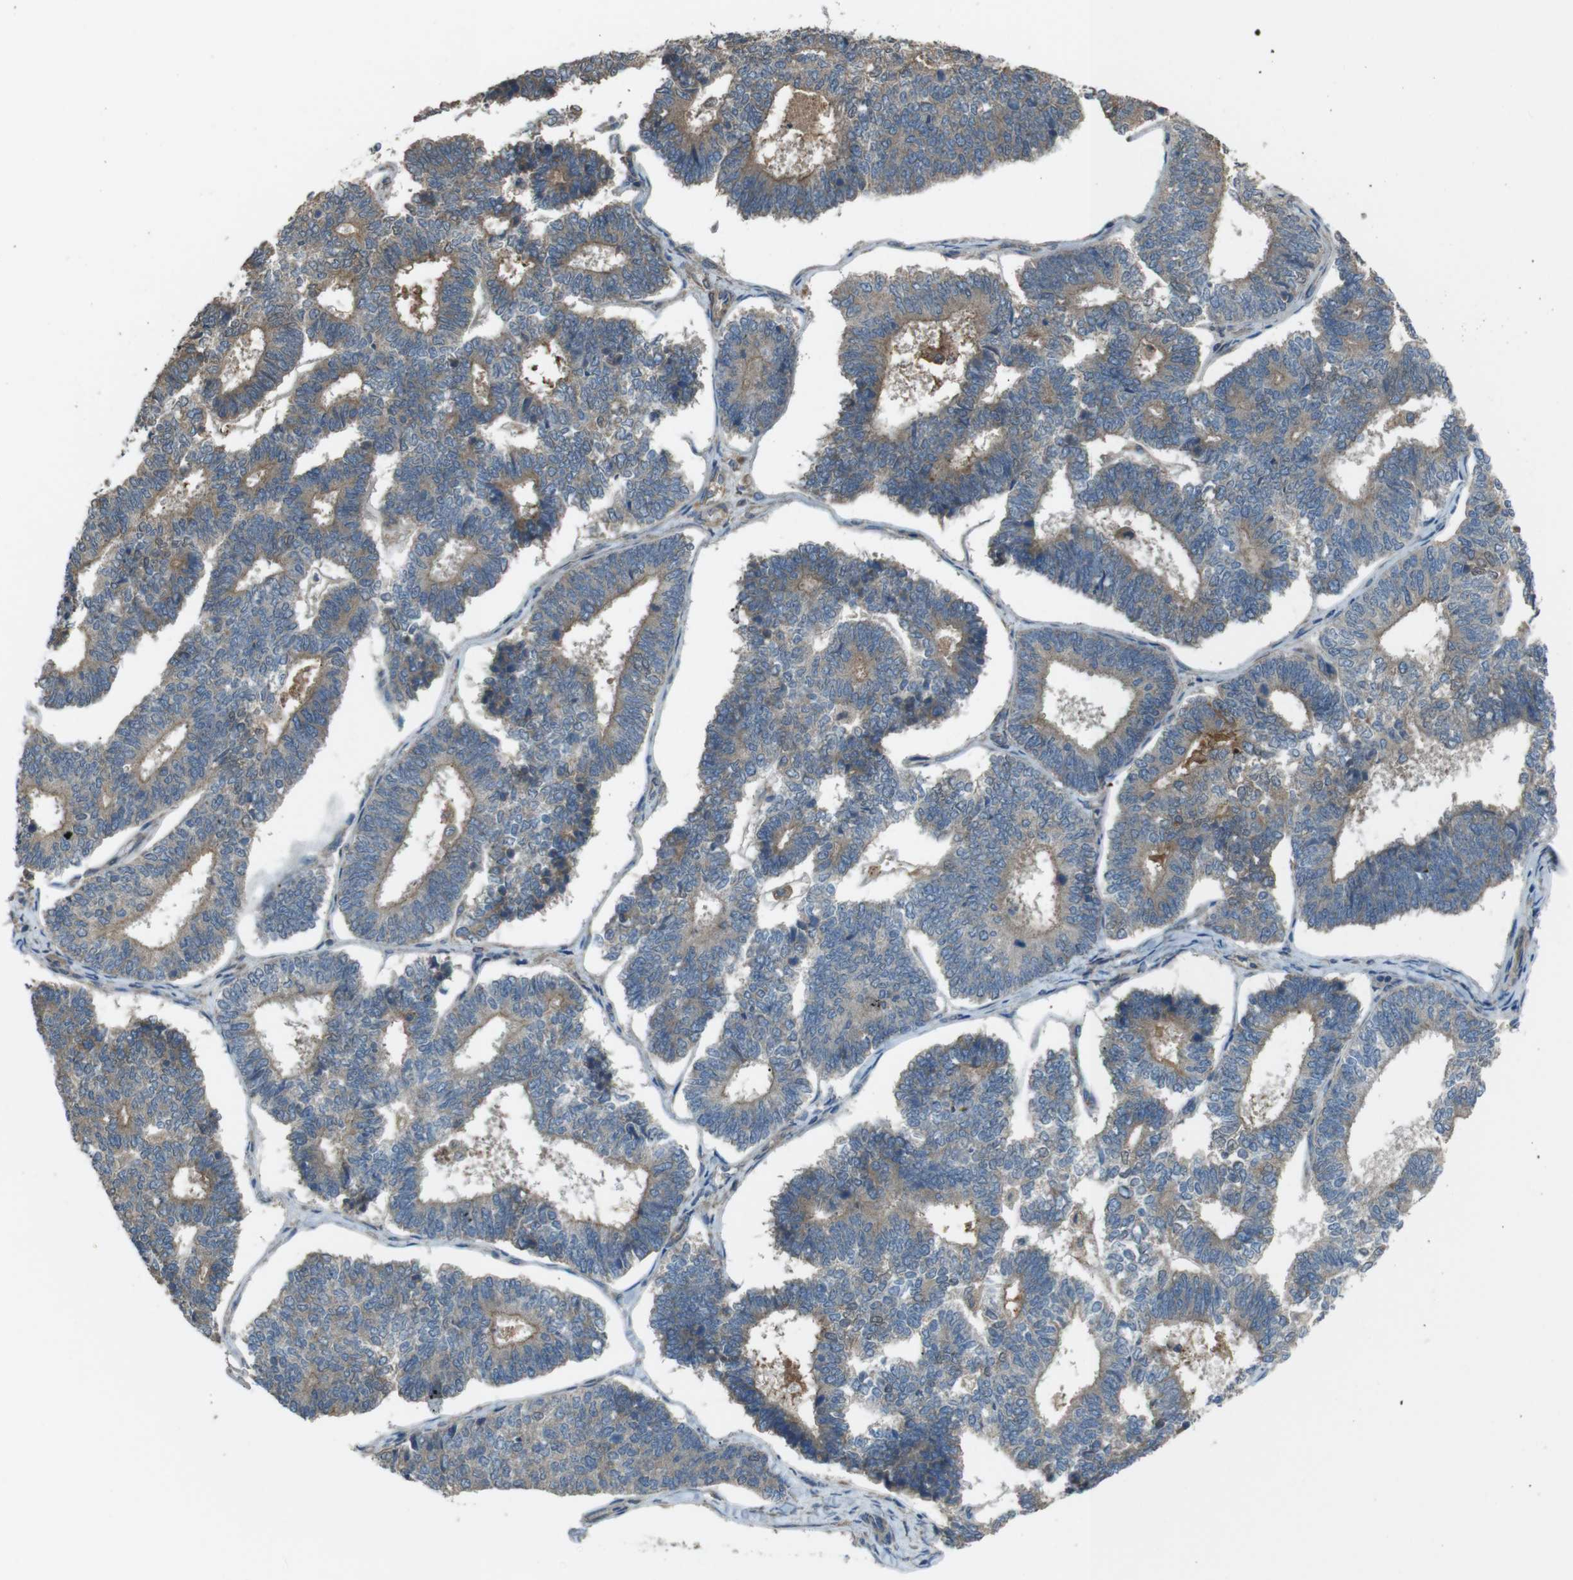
{"staining": {"intensity": "moderate", "quantity": "25%-75%", "location": "cytoplasmic/membranous"}, "tissue": "endometrial cancer", "cell_type": "Tumor cells", "image_type": "cancer", "snomed": [{"axis": "morphology", "description": "Adenocarcinoma, NOS"}, {"axis": "topography", "description": "Endometrium"}], "caption": "Endometrial cancer (adenocarcinoma) stained with a protein marker displays moderate staining in tumor cells.", "gene": "FUT2", "patient": {"sex": "female", "age": 70}}